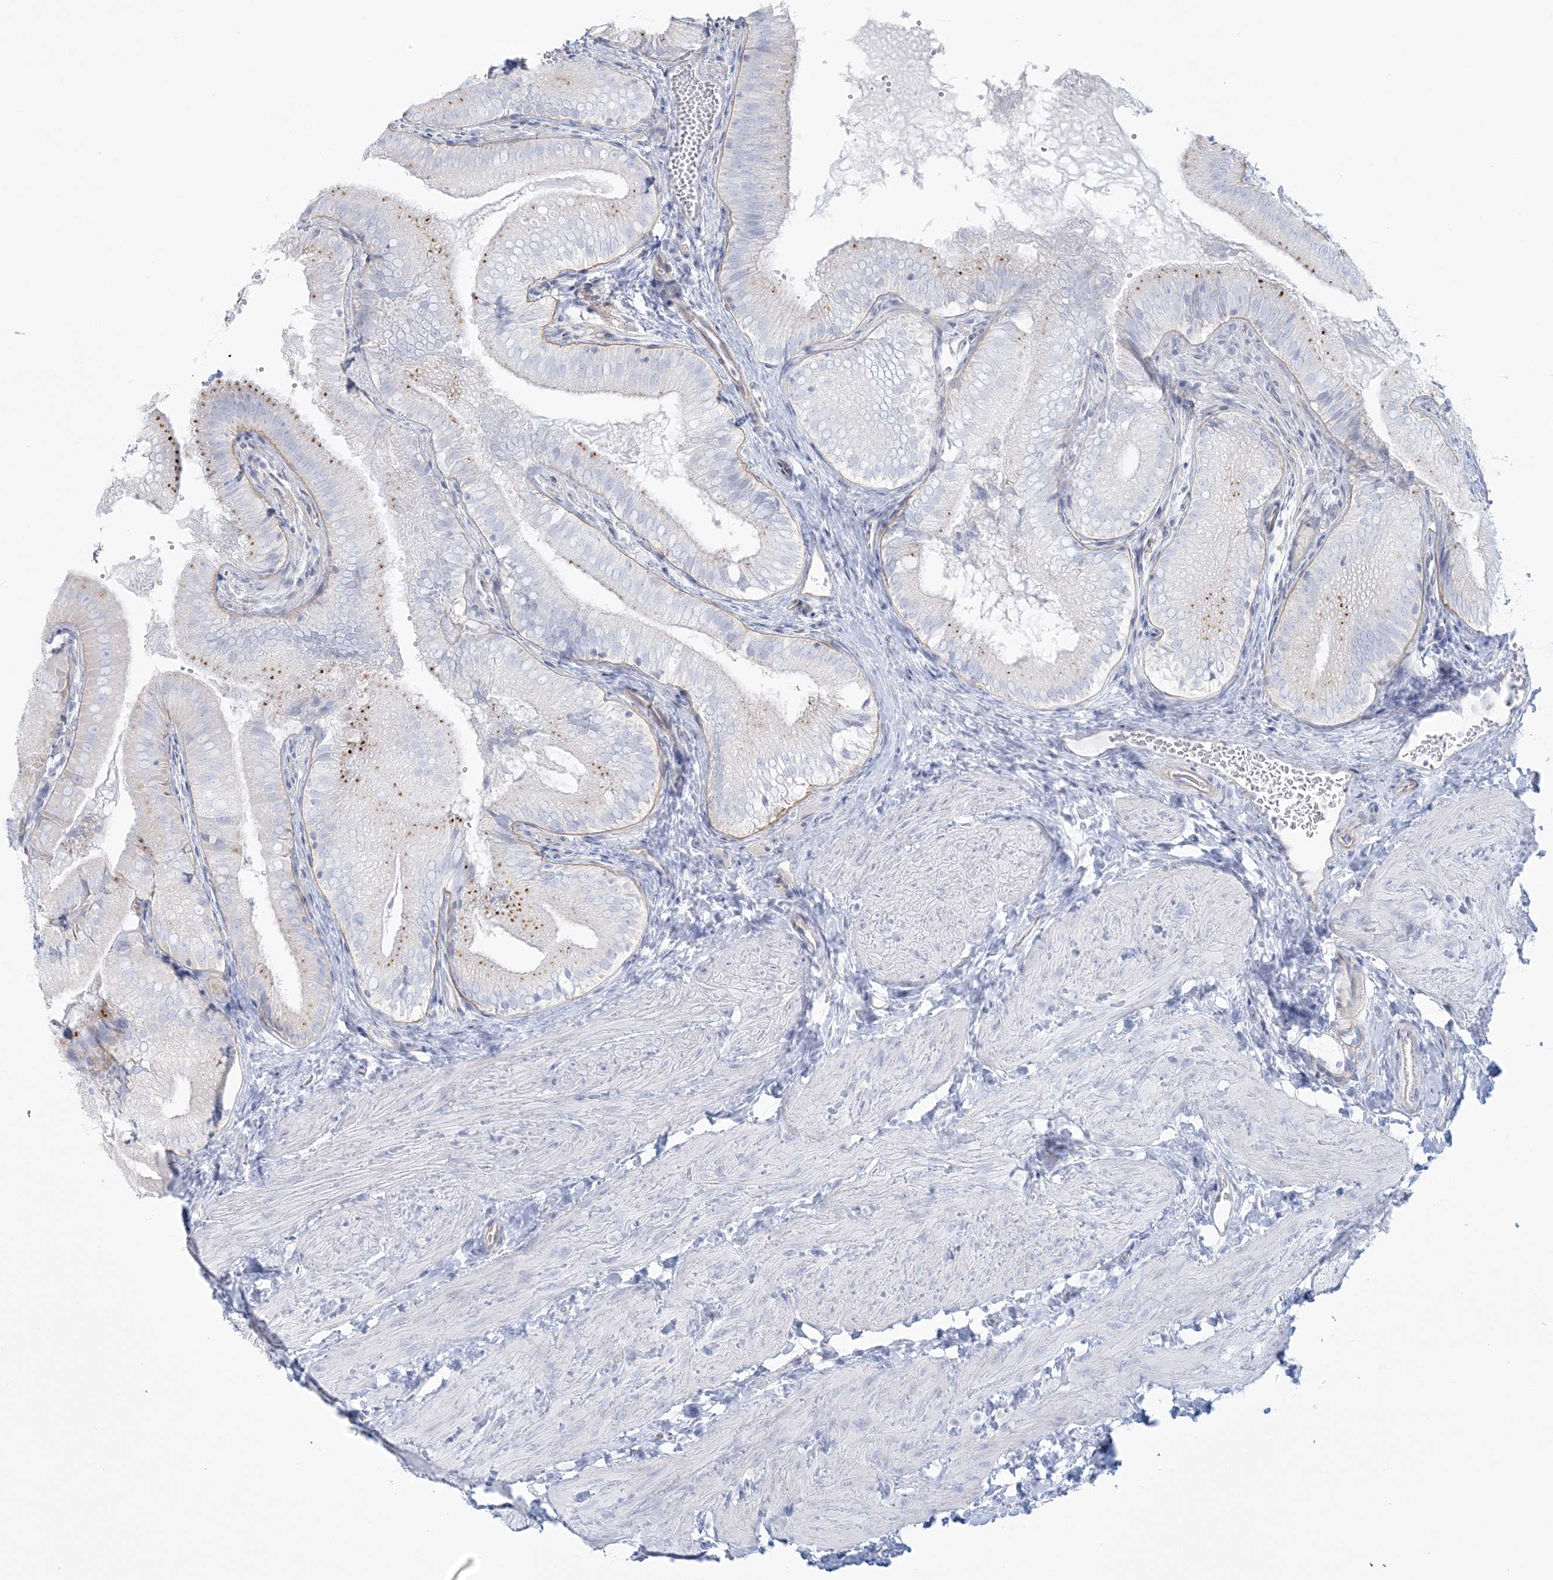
{"staining": {"intensity": "negative", "quantity": "none", "location": "none"}, "tissue": "gallbladder", "cell_type": "Glandular cells", "image_type": "normal", "snomed": [{"axis": "morphology", "description": "Normal tissue, NOS"}, {"axis": "topography", "description": "Gallbladder"}], "caption": "IHC photomicrograph of normal gallbladder: gallbladder stained with DAB displays no significant protein staining in glandular cells.", "gene": "ADGB", "patient": {"sex": "female", "age": 30}}